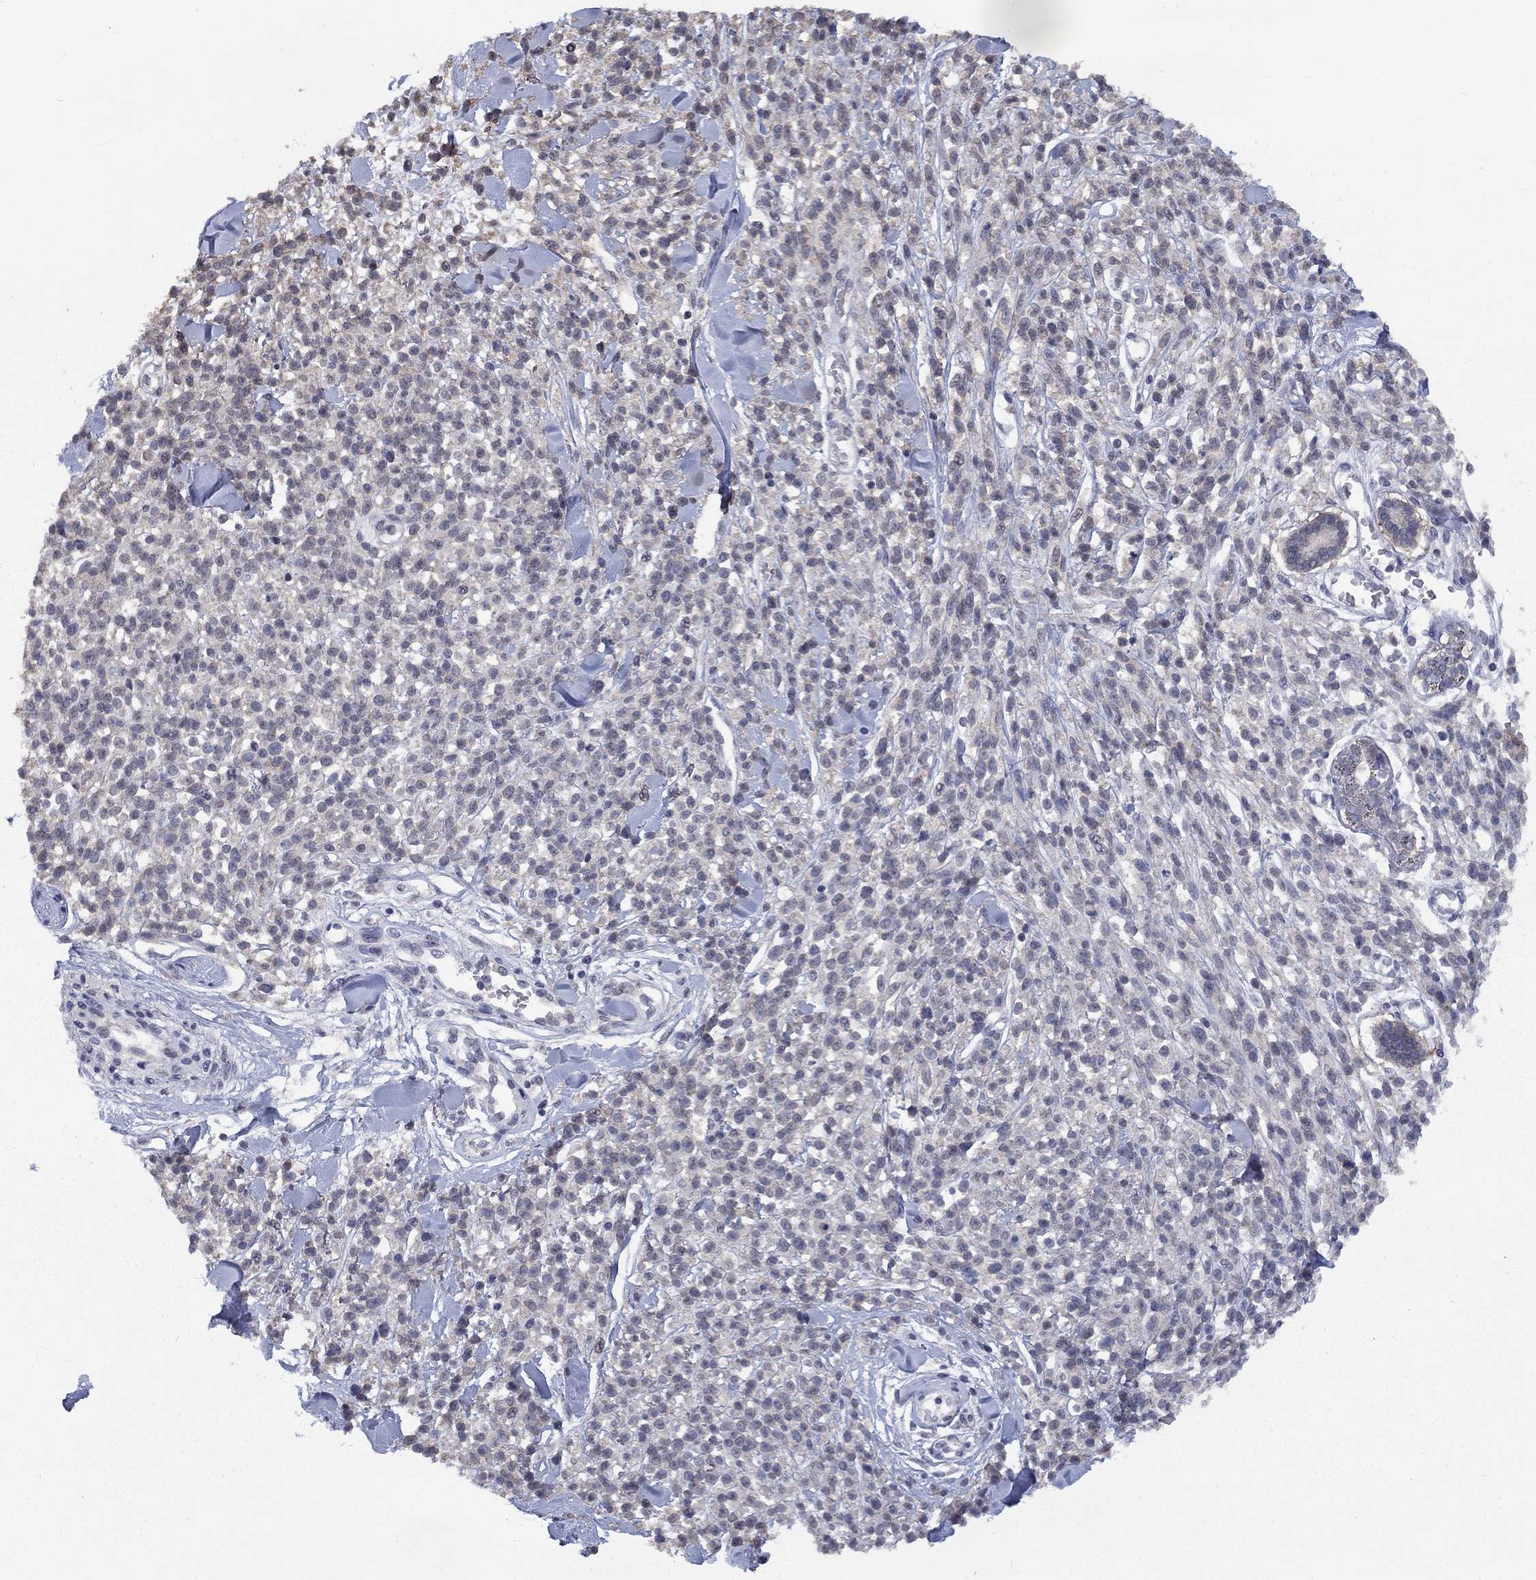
{"staining": {"intensity": "negative", "quantity": "none", "location": "none"}, "tissue": "melanoma", "cell_type": "Tumor cells", "image_type": "cancer", "snomed": [{"axis": "morphology", "description": "Malignant melanoma, NOS"}, {"axis": "topography", "description": "Skin"}, {"axis": "topography", "description": "Skin of trunk"}], "caption": "The immunohistochemistry image has no significant expression in tumor cells of malignant melanoma tissue.", "gene": "SPATA33", "patient": {"sex": "male", "age": 74}}